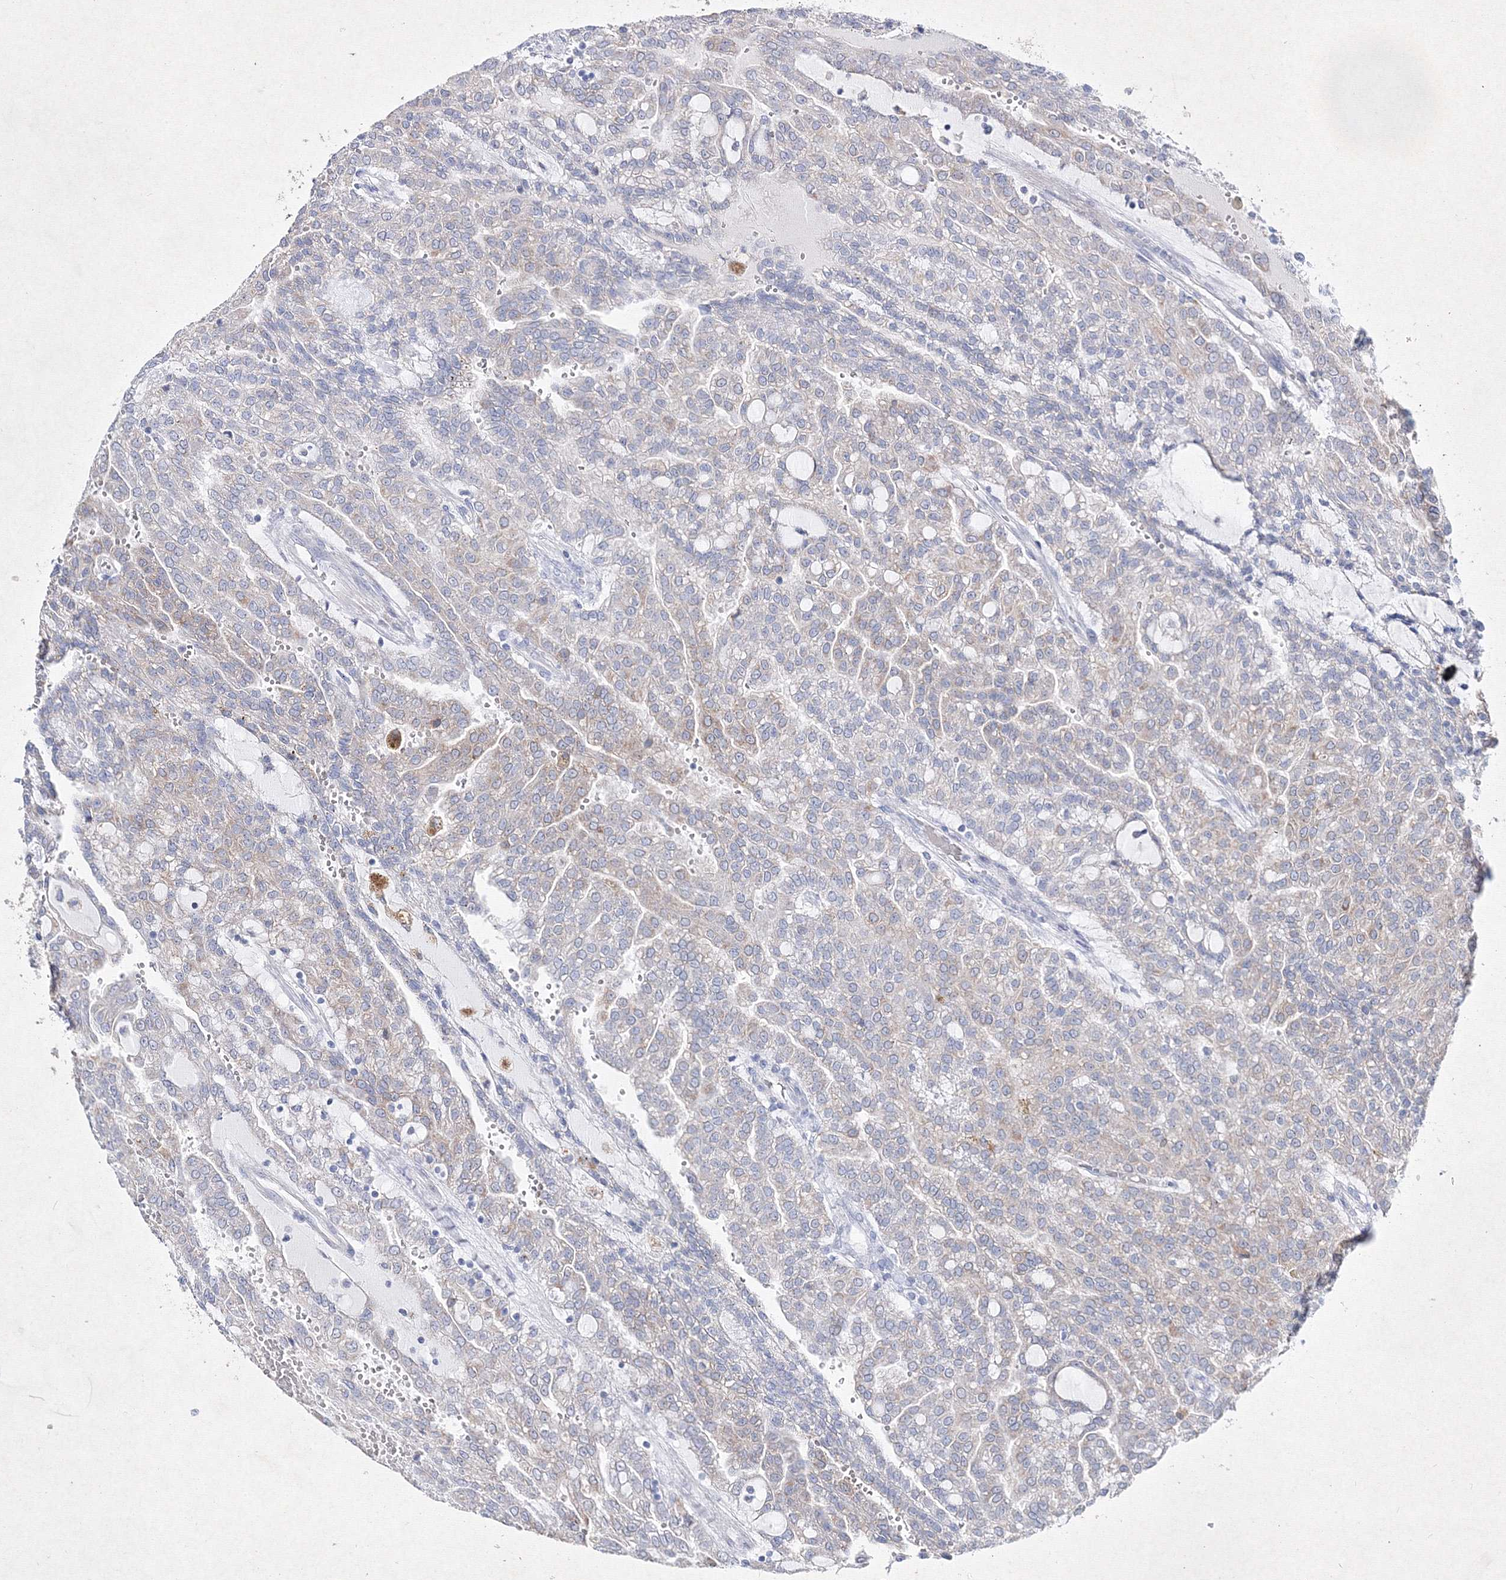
{"staining": {"intensity": "weak", "quantity": "<25%", "location": "cytoplasmic/membranous"}, "tissue": "renal cancer", "cell_type": "Tumor cells", "image_type": "cancer", "snomed": [{"axis": "morphology", "description": "Adenocarcinoma, NOS"}, {"axis": "topography", "description": "Kidney"}], "caption": "Protein analysis of renal adenocarcinoma exhibits no significant staining in tumor cells. (DAB (3,3'-diaminobenzidine) IHC with hematoxylin counter stain).", "gene": "SMIM29", "patient": {"sex": "male", "age": 63}}